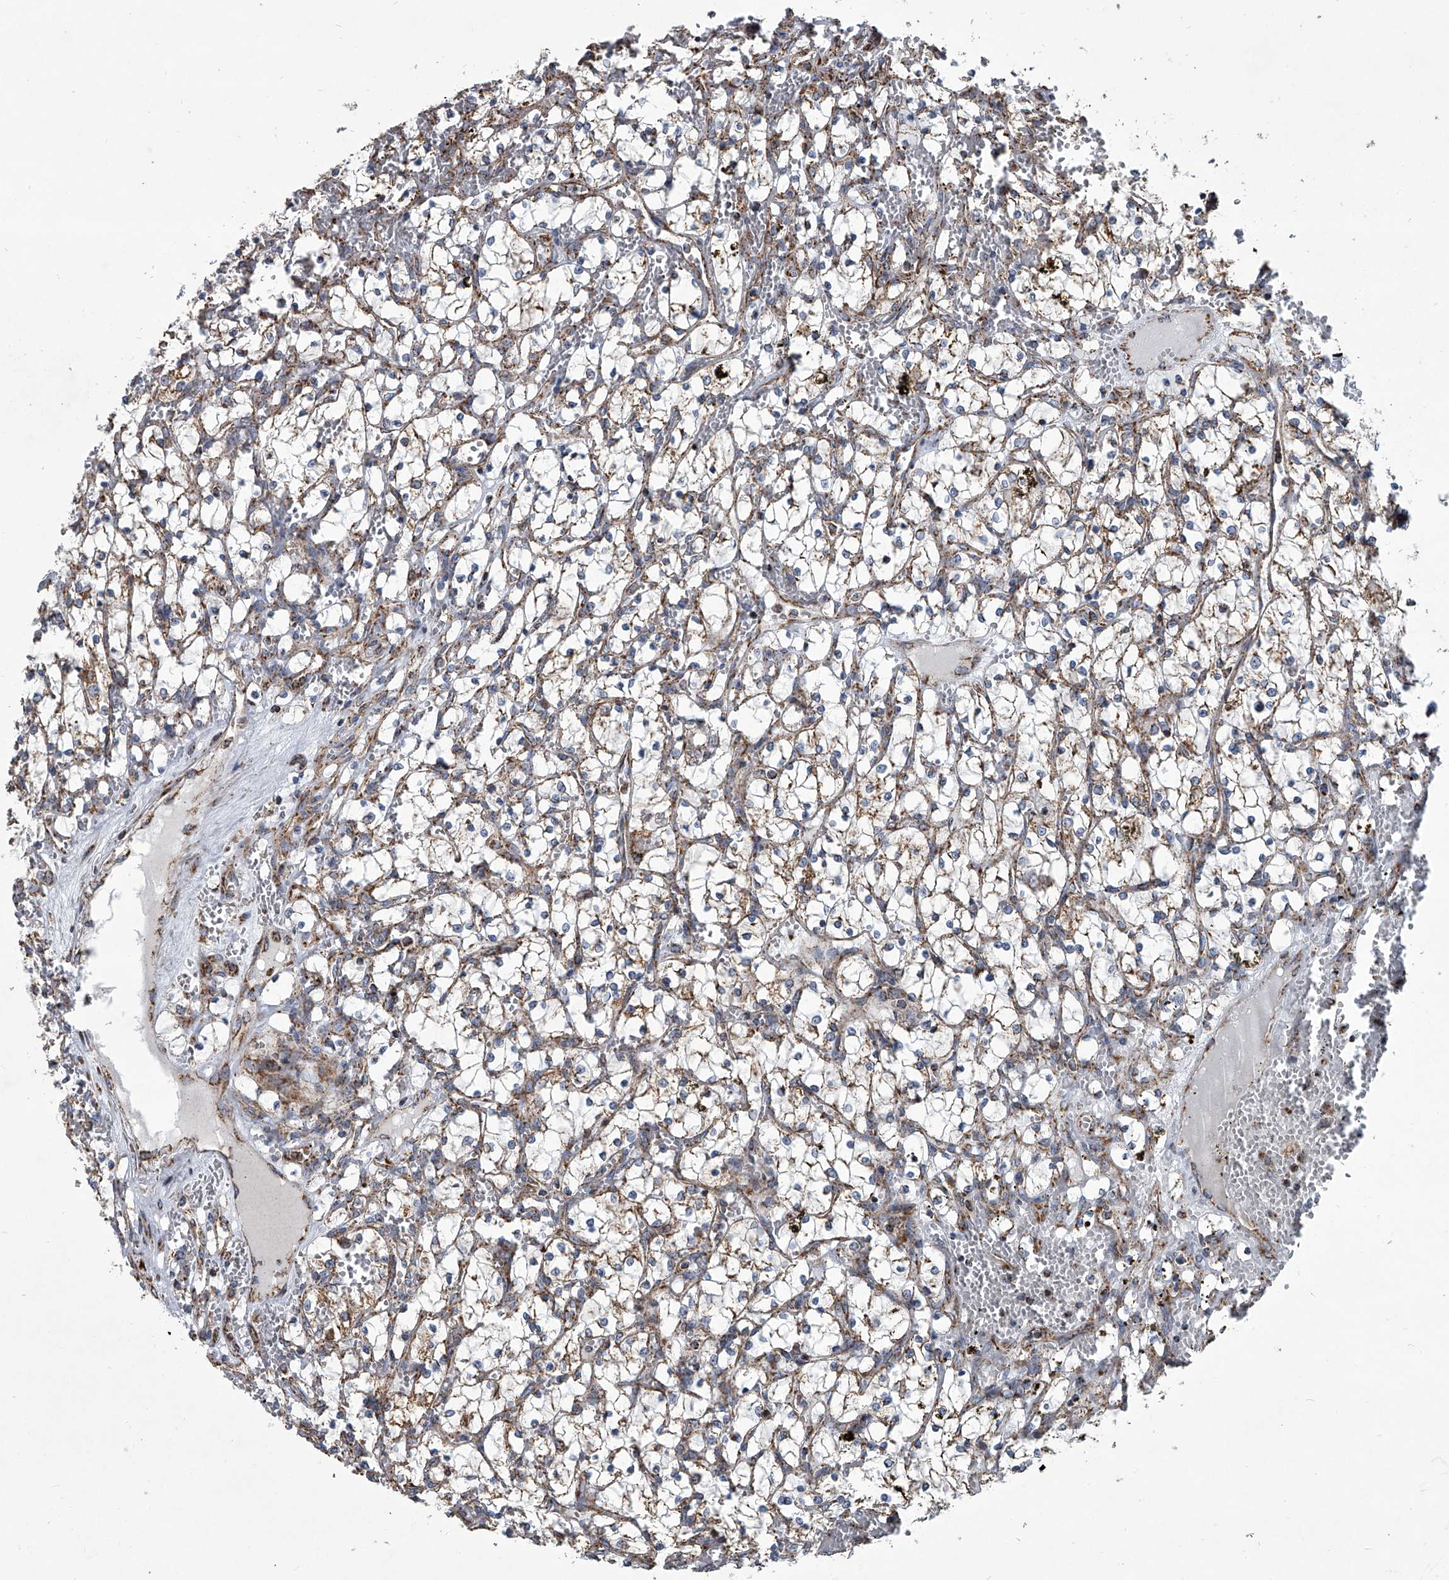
{"staining": {"intensity": "weak", "quantity": ">75%", "location": "cytoplasmic/membranous"}, "tissue": "renal cancer", "cell_type": "Tumor cells", "image_type": "cancer", "snomed": [{"axis": "morphology", "description": "Adenocarcinoma, NOS"}, {"axis": "topography", "description": "Kidney"}], "caption": "Protein staining of renal cancer tissue demonstrates weak cytoplasmic/membranous staining in approximately >75% of tumor cells. The protein is stained brown, and the nuclei are stained in blue (DAB (3,3'-diaminobenzidine) IHC with brightfield microscopy, high magnification).", "gene": "ZC3H15", "patient": {"sex": "female", "age": 69}}